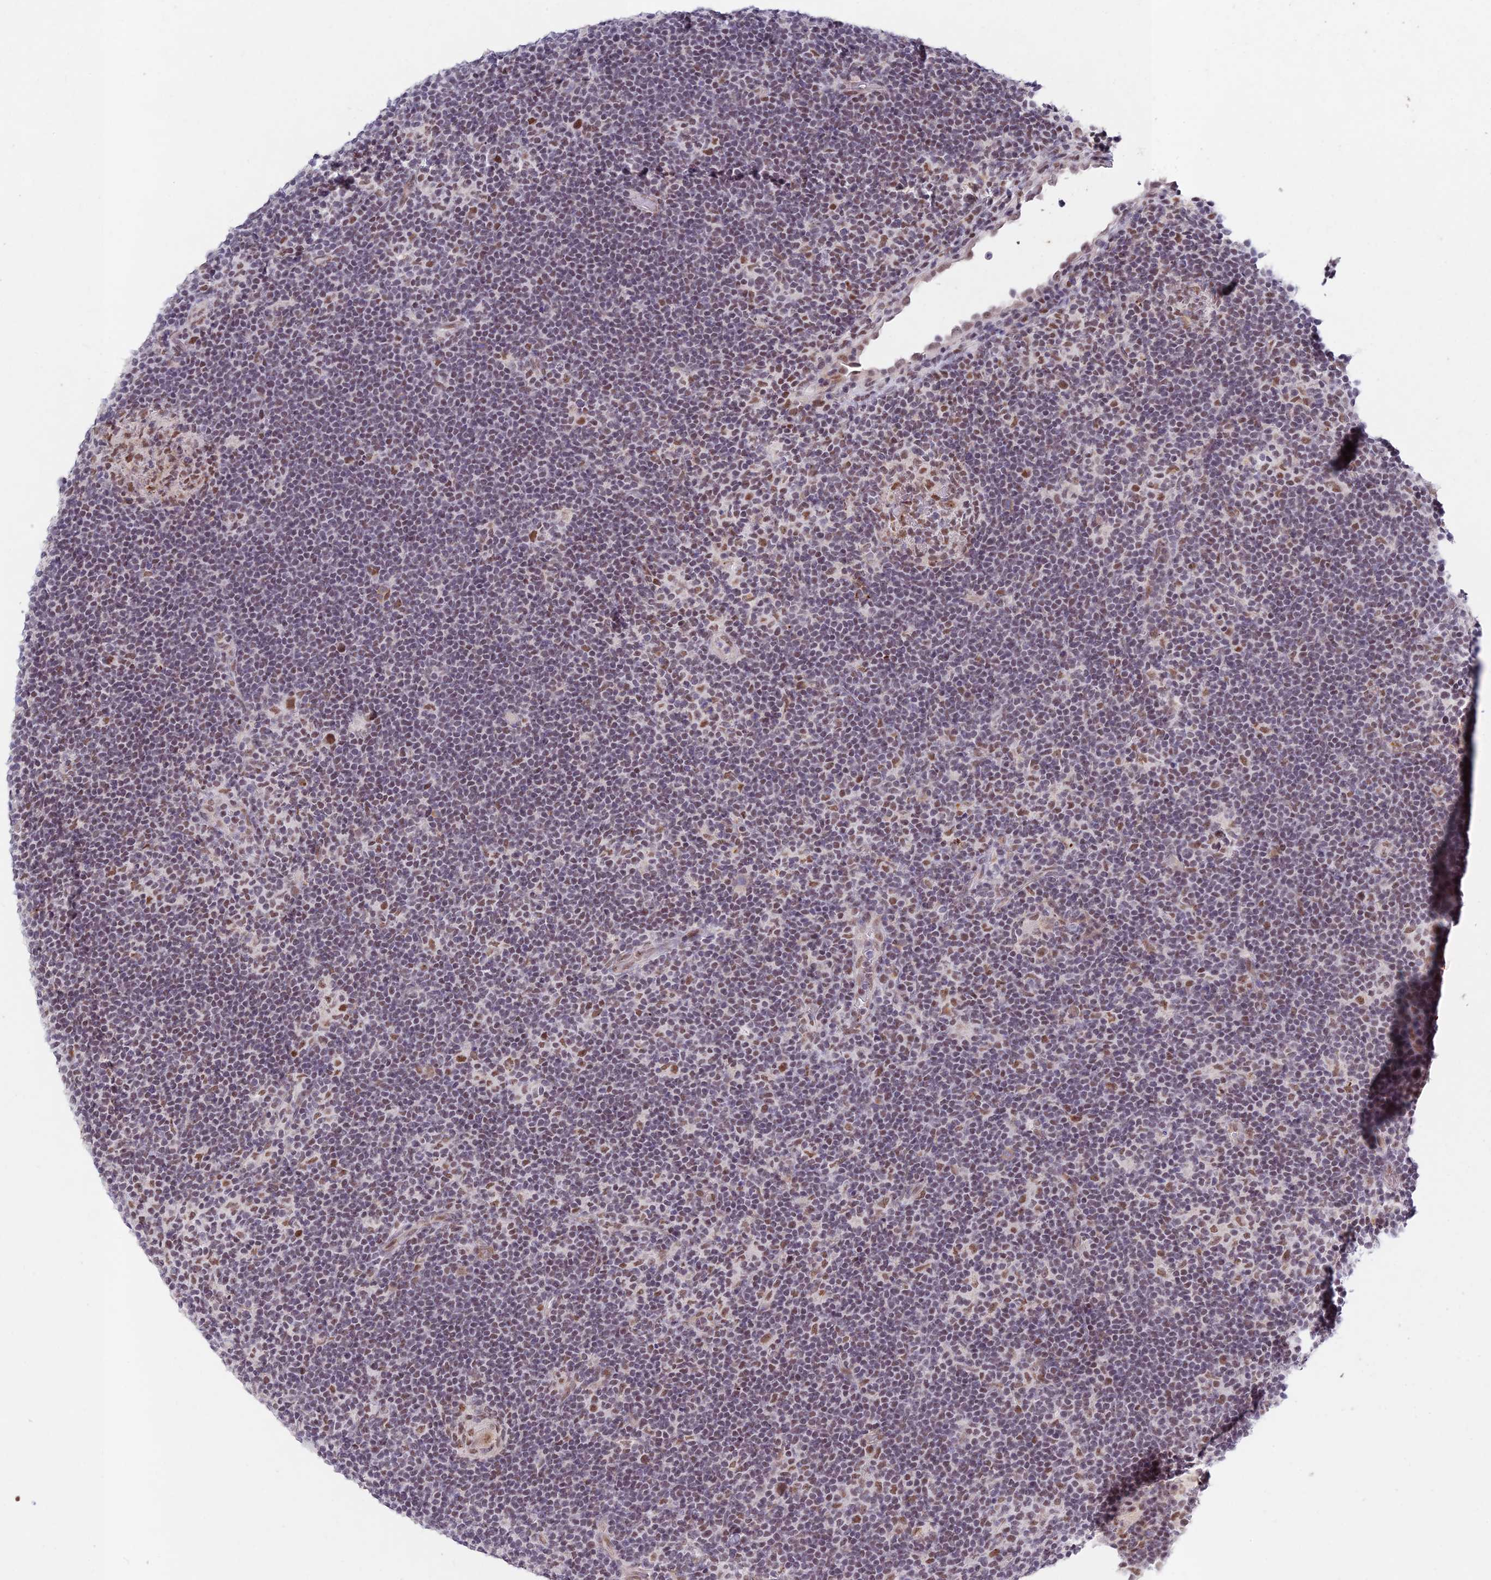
{"staining": {"intensity": "moderate", "quantity": ">75%", "location": "nuclear"}, "tissue": "lymphoma", "cell_type": "Tumor cells", "image_type": "cancer", "snomed": [{"axis": "morphology", "description": "Hodgkin's disease, NOS"}, {"axis": "topography", "description": "Lymph node"}], "caption": "Immunohistochemistry (IHC) histopathology image of neoplastic tissue: Hodgkin's disease stained using IHC reveals medium levels of moderate protein expression localized specifically in the nuclear of tumor cells, appearing as a nuclear brown color.", "gene": "RAVER1", "patient": {"sex": "female", "age": 57}}